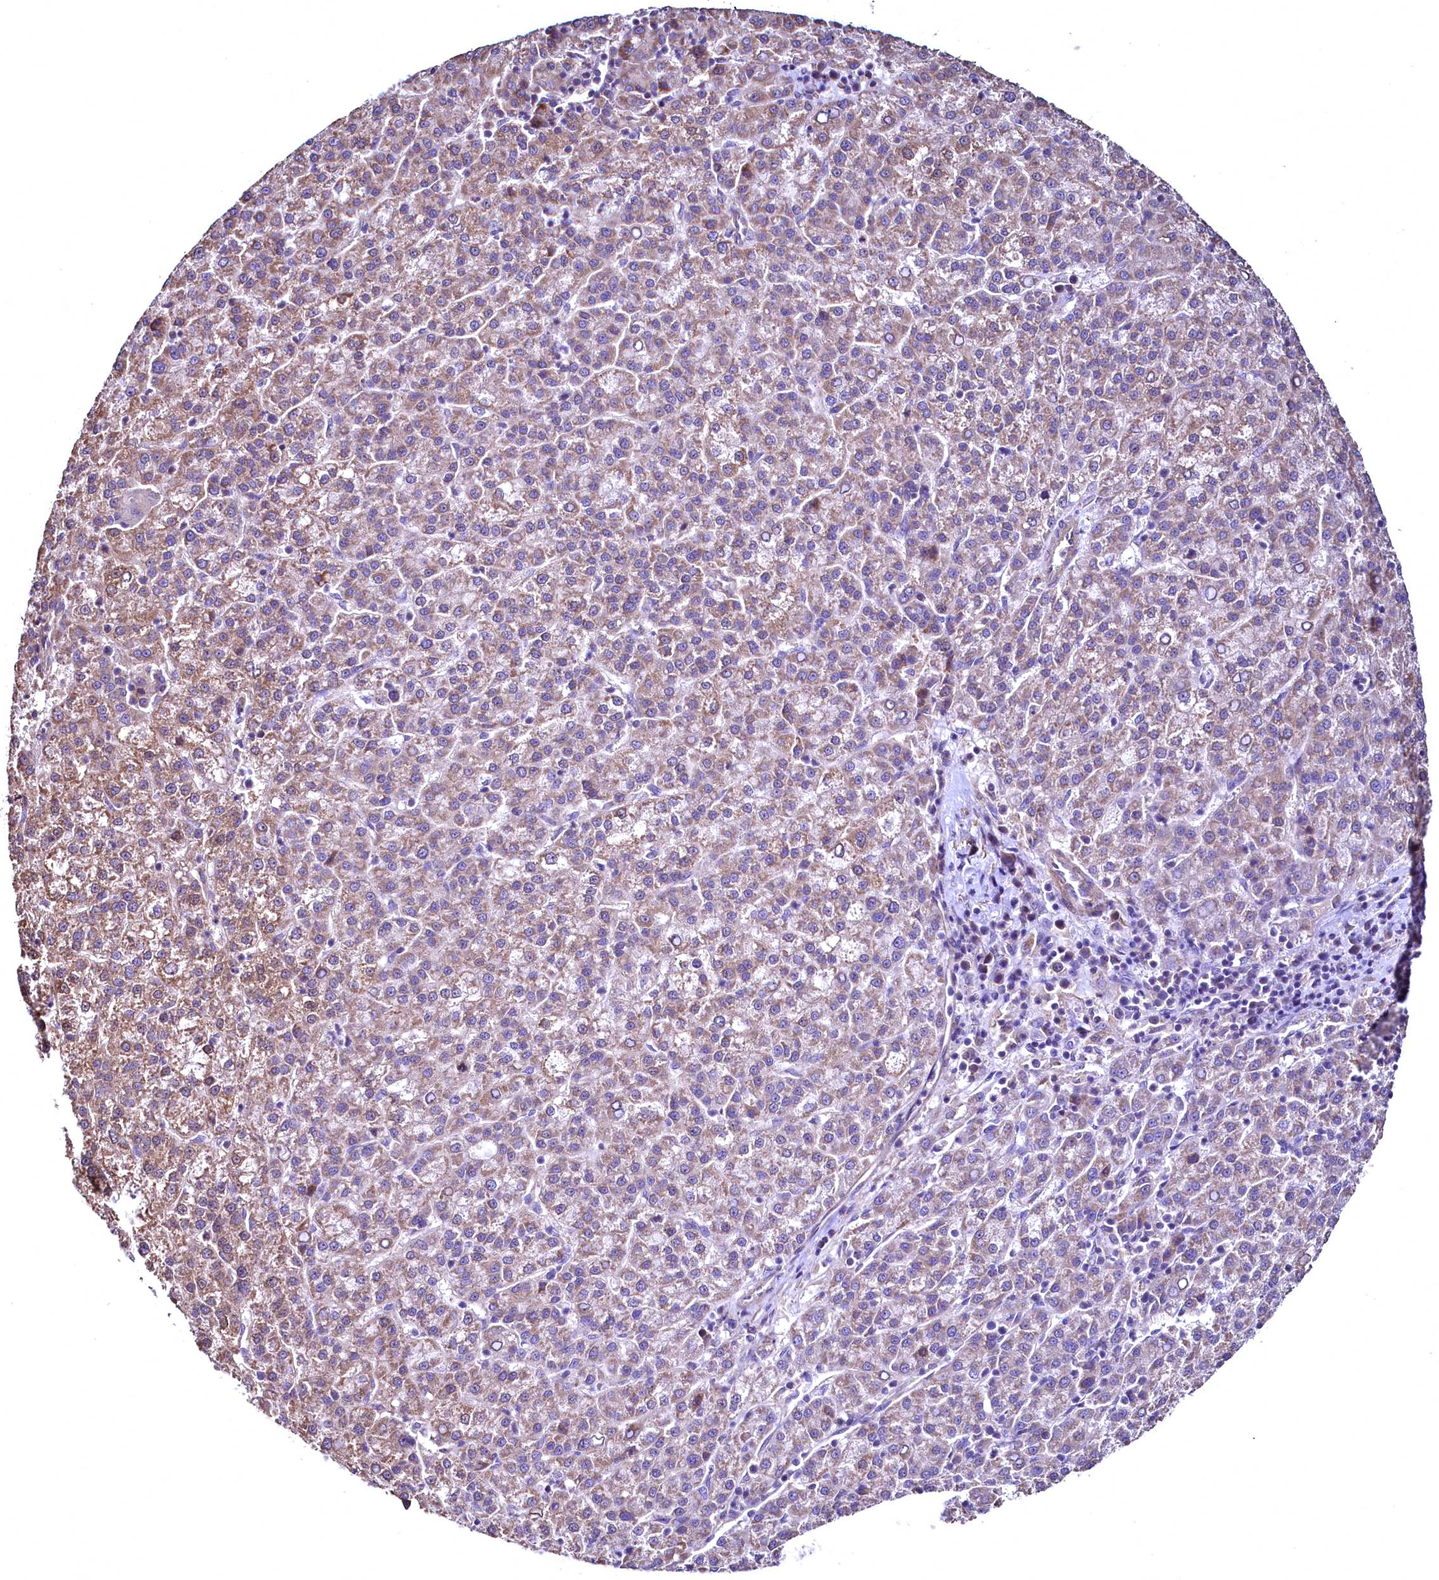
{"staining": {"intensity": "moderate", "quantity": ">75%", "location": "cytoplasmic/membranous"}, "tissue": "liver cancer", "cell_type": "Tumor cells", "image_type": "cancer", "snomed": [{"axis": "morphology", "description": "Carcinoma, Hepatocellular, NOS"}, {"axis": "topography", "description": "Liver"}], "caption": "Brown immunohistochemical staining in human liver cancer demonstrates moderate cytoplasmic/membranous expression in approximately >75% of tumor cells.", "gene": "TBCEL", "patient": {"sex": "female", "age": 58}}